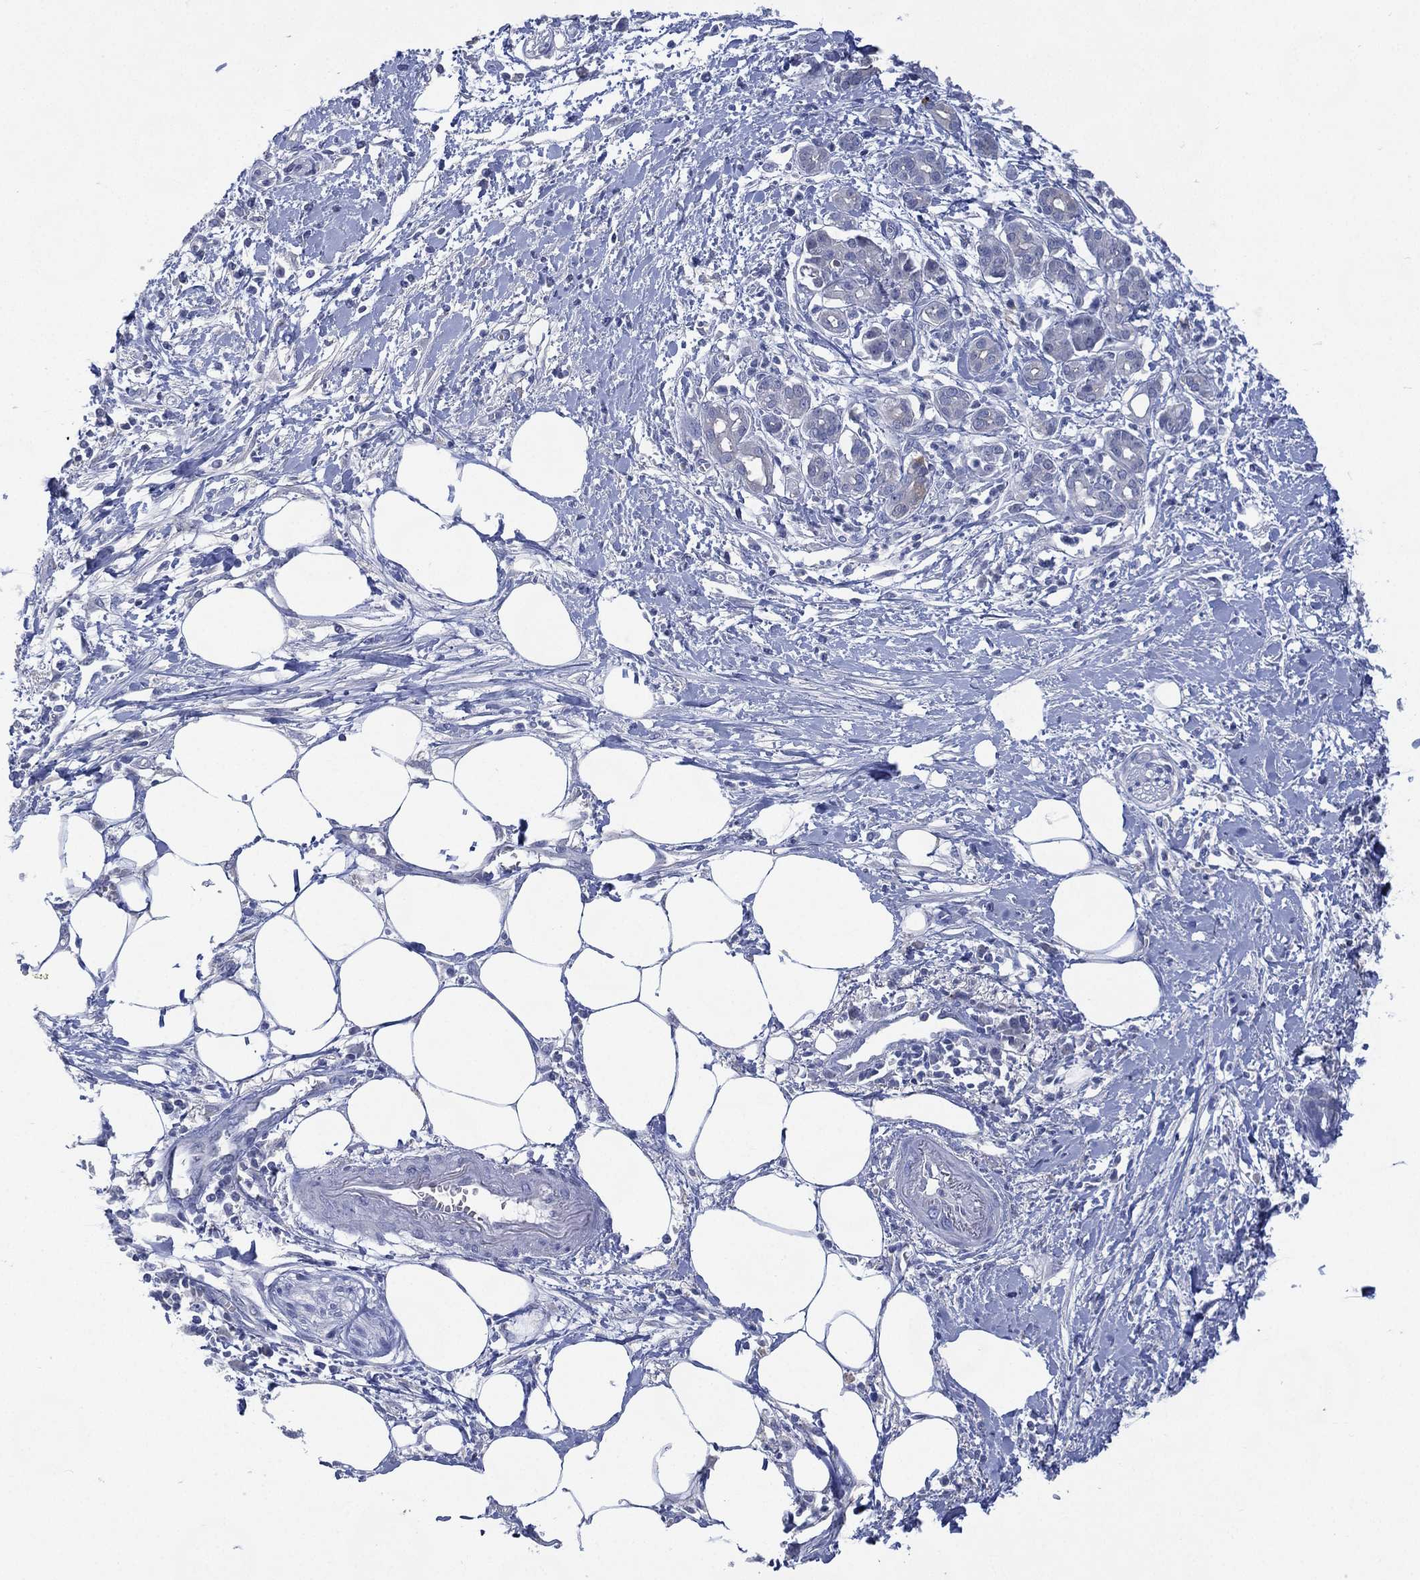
{"staining": {"intensity": "negative", "quantity": "none", "location": "none"}, "tissue": "pancreatic cancer", "cell_type": "Tumor cells", "image_type": "cancer", "snomed": [{"axis": "morphology", "description": "Adenocarcinoma, NOS"}, {"axis": "topography", "description": "Pancreas"}], "caption": "Micrograph shows no significant protein expression in tumor cells of pancreatic cancer (adenocarcinoma).", "gene": "FMO1", "patient": {"sex": "male", "age": 72}}